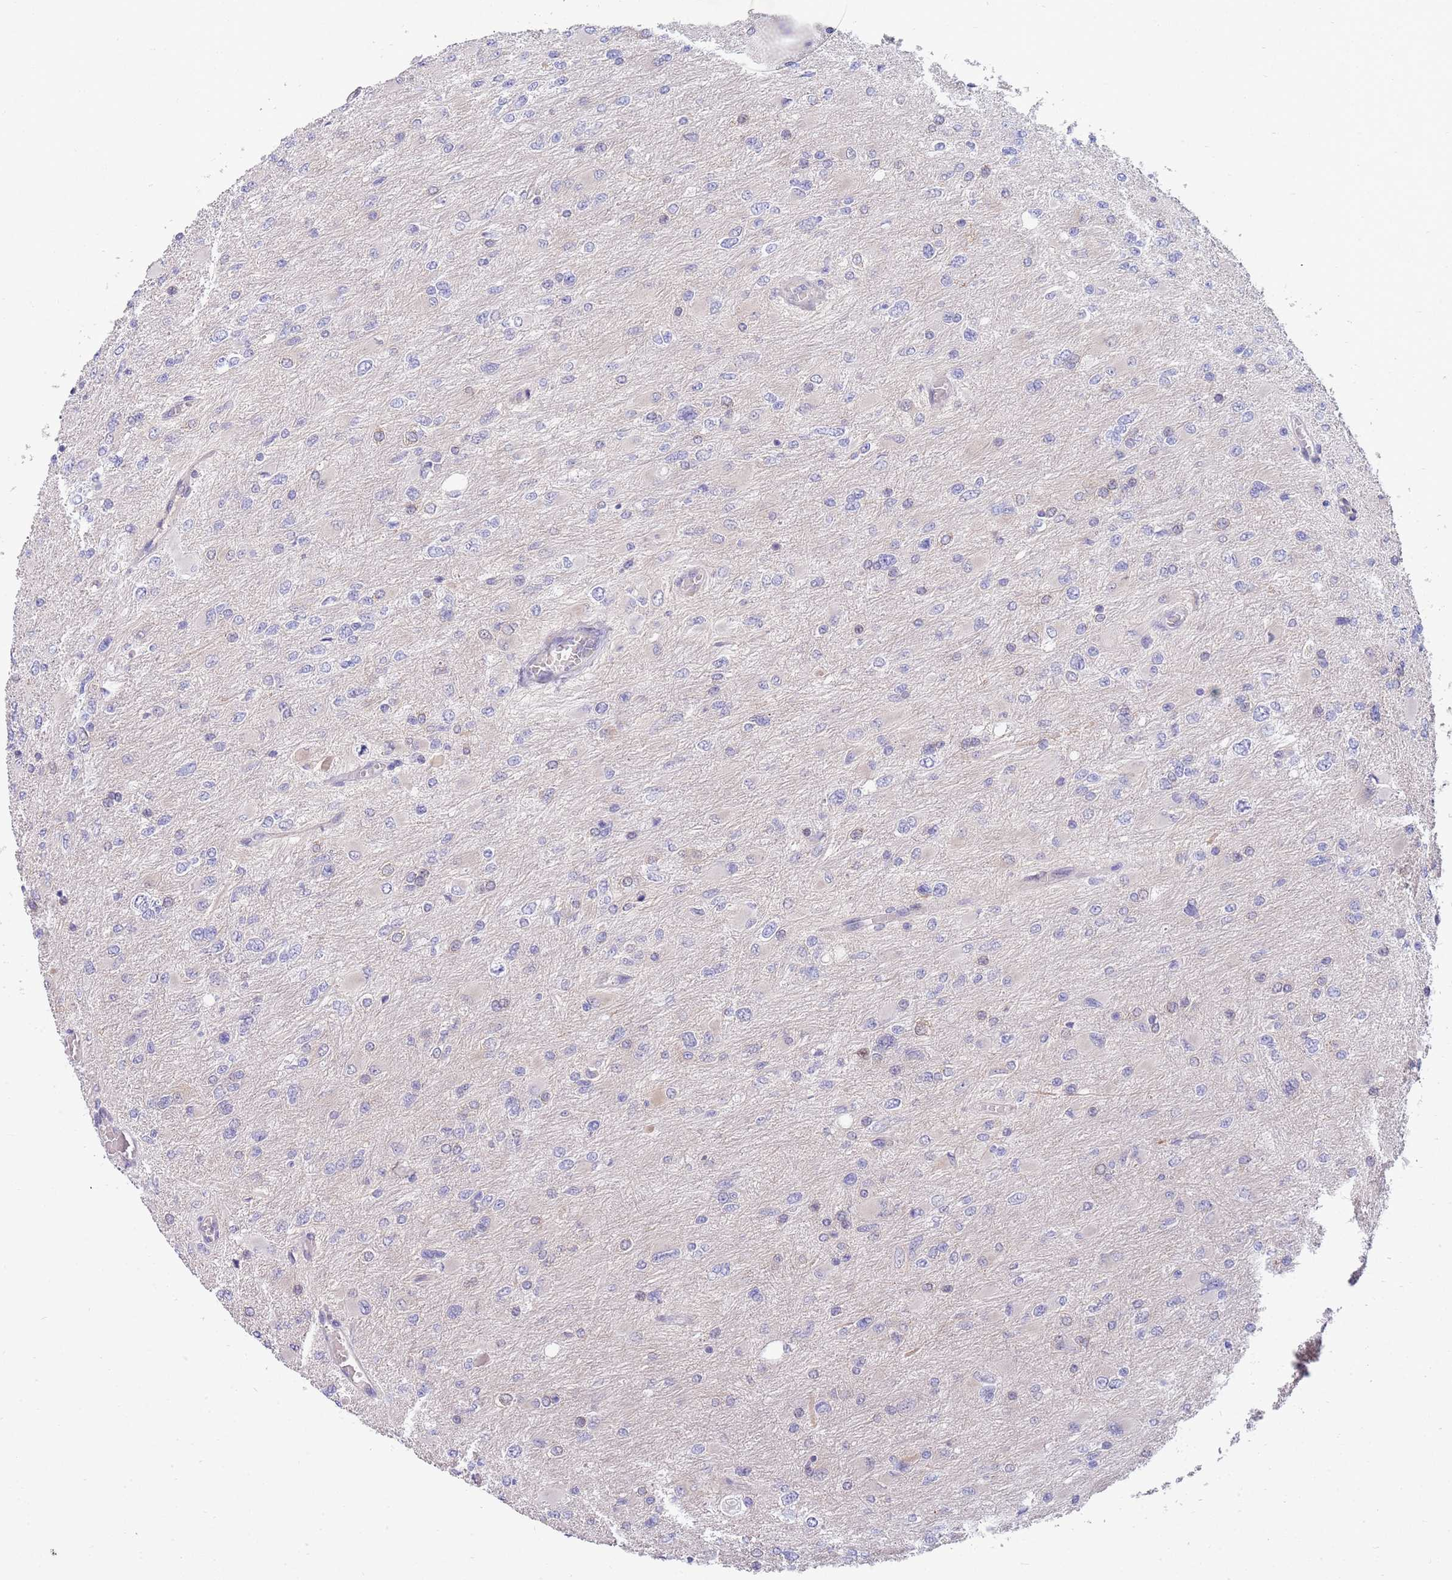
{"staining": {"intensity": "negative", "quantity": "none", "location": "none"}, "tissue": "glioma", "cell_type": "Tumor cells", "image_type": "cancer", "snomed": [{"axis": "morphology", "description": "Glioma, malignant, High grade"}, {"axis": "topography", "description": "Cerebral cortex"}], "caption": "Tumor cells are negative for brown protein staining in high-grade glioma (malignant).", "gene": "NLRP6", "patient": {"sex": "female", "age": 36}}